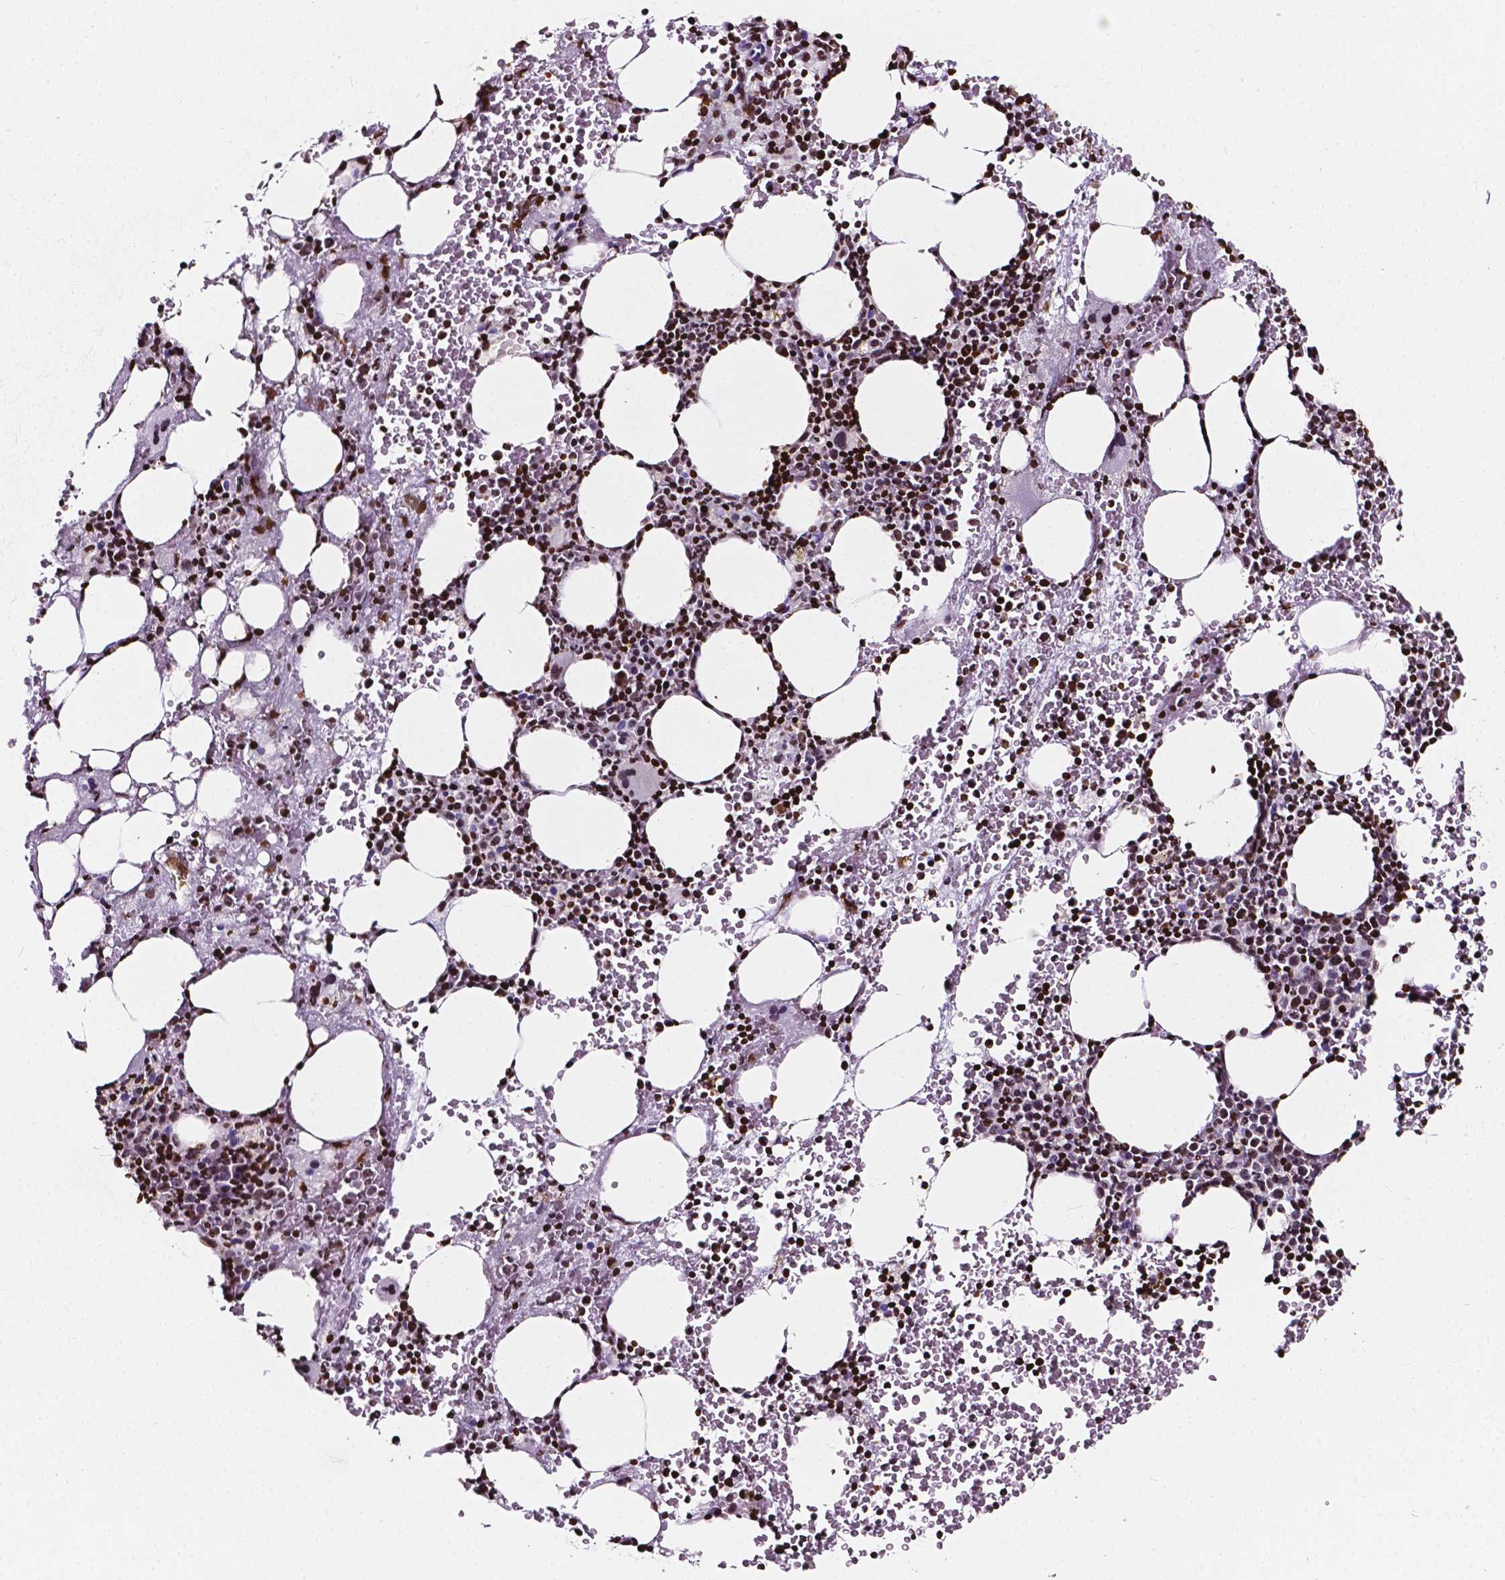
{"staining": {"intensity": "strong", "quantity": "25%-75%", "location": "nuclear"}, "tissue": "bone marrow", "cell_type": "Hematopoietic cells", "image_type": "normal", "snomed": [{"axis": "morphology", "description": "Normal tissue, NOS"}, {"axis": "topography", "description": "Bone marrow"}], "caption": "Hematopoietic cells show high levels of strong nuclear expression in approximately 25%-75% of cells in unremarkable human bone marrow. (IHC, brightfield microscopy, high magnification).", "gene": "CBY3", "patient": {"sex": "female", "age": 56}}